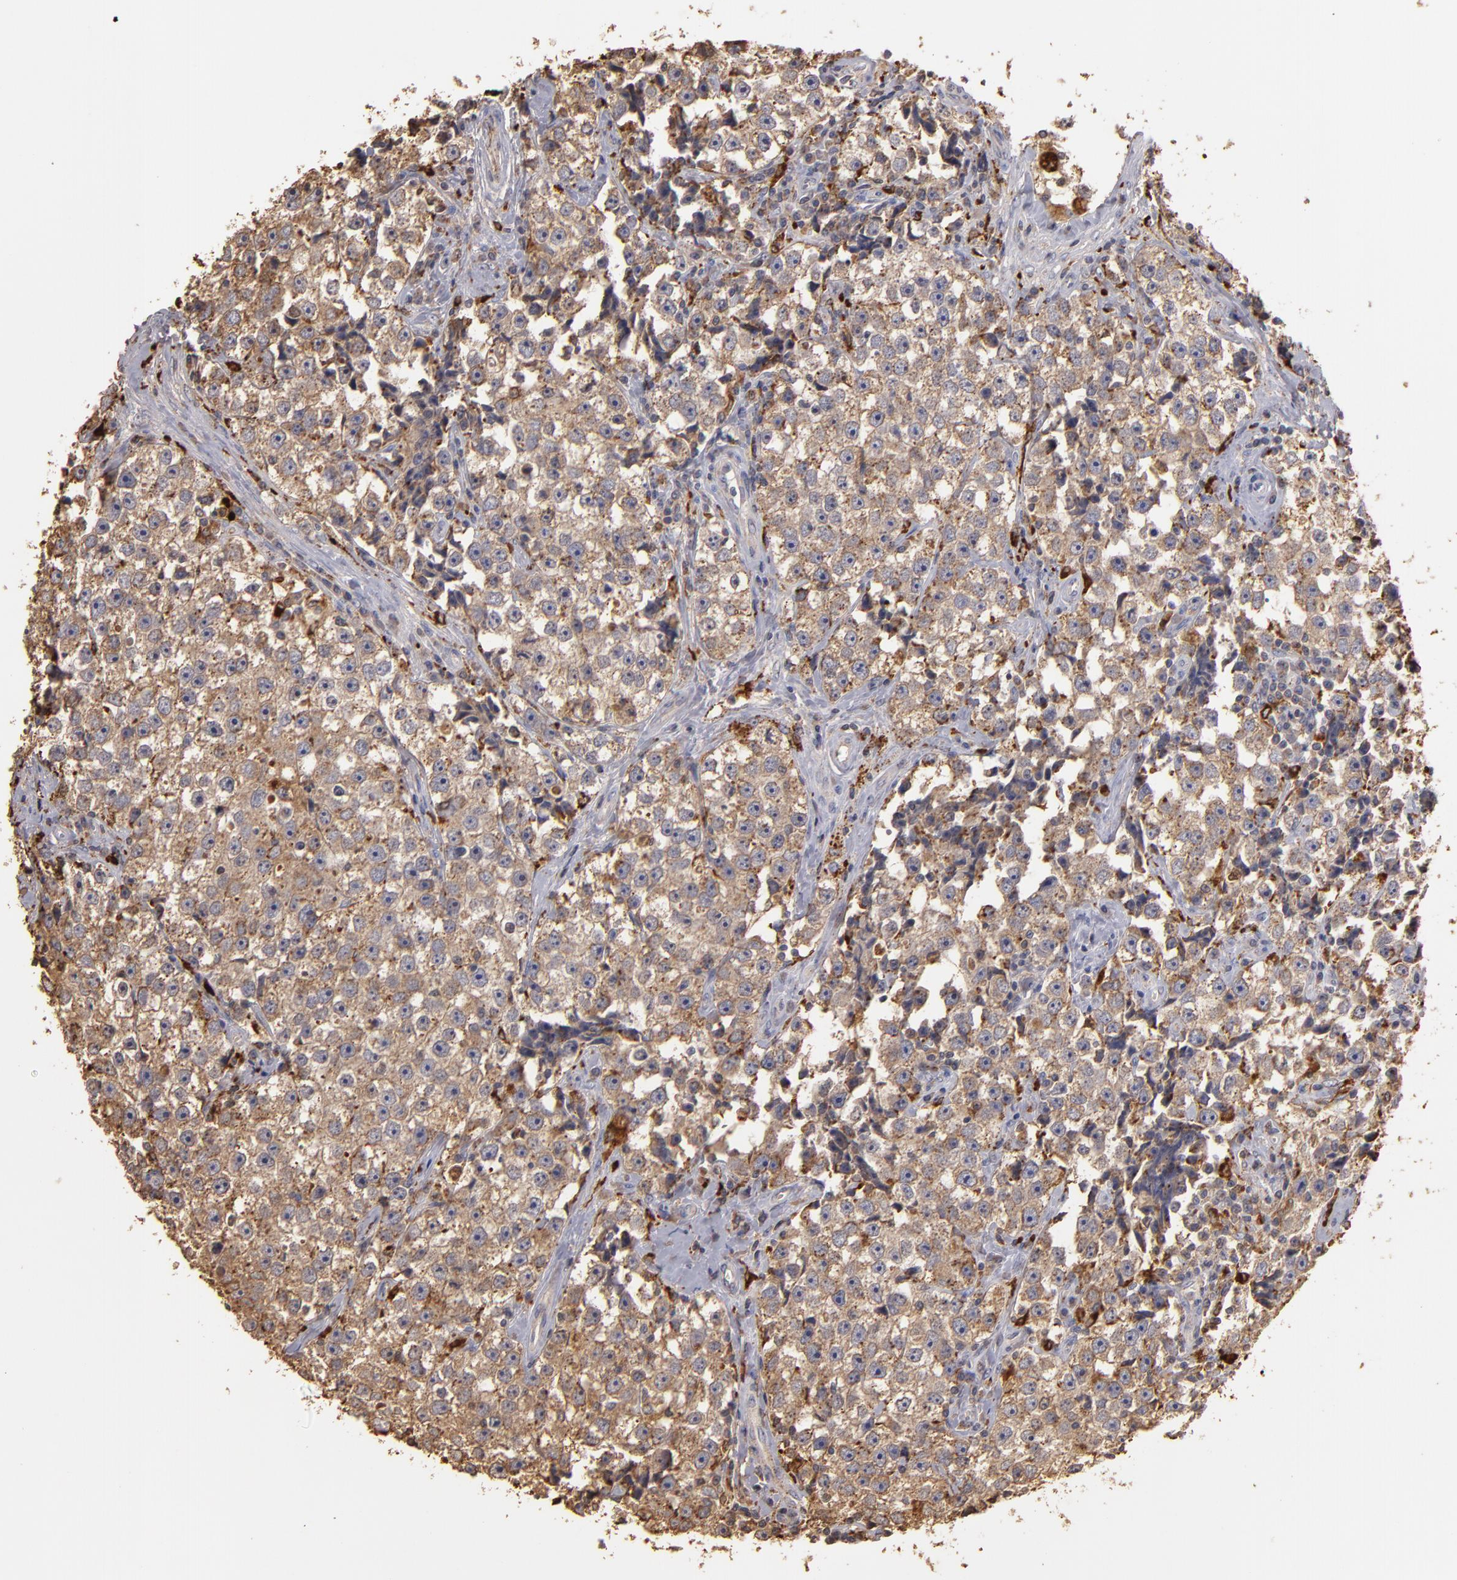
{"staining": {"intensity": "moderate", "quantity": "25%-75%", "location": "cytoplasmic/membranous"}, "tissue": "testis cancer", "cell_type": "Tumor cells", "image_type": "cancer", "snomed": [{"axis": "morphology", "description": "Seminoma, NOS"}, {"axis": "topography", "description": "Testis"}], "caption": "The micrograph shows immunohistochemical staining of testis seminoma. There is moderate cytoplasmic/membranous staining is appreciated in about 25%-75% of tumor cells.", "gene": "TRAF1", "patient": {"sex": "male", "age": 32}}